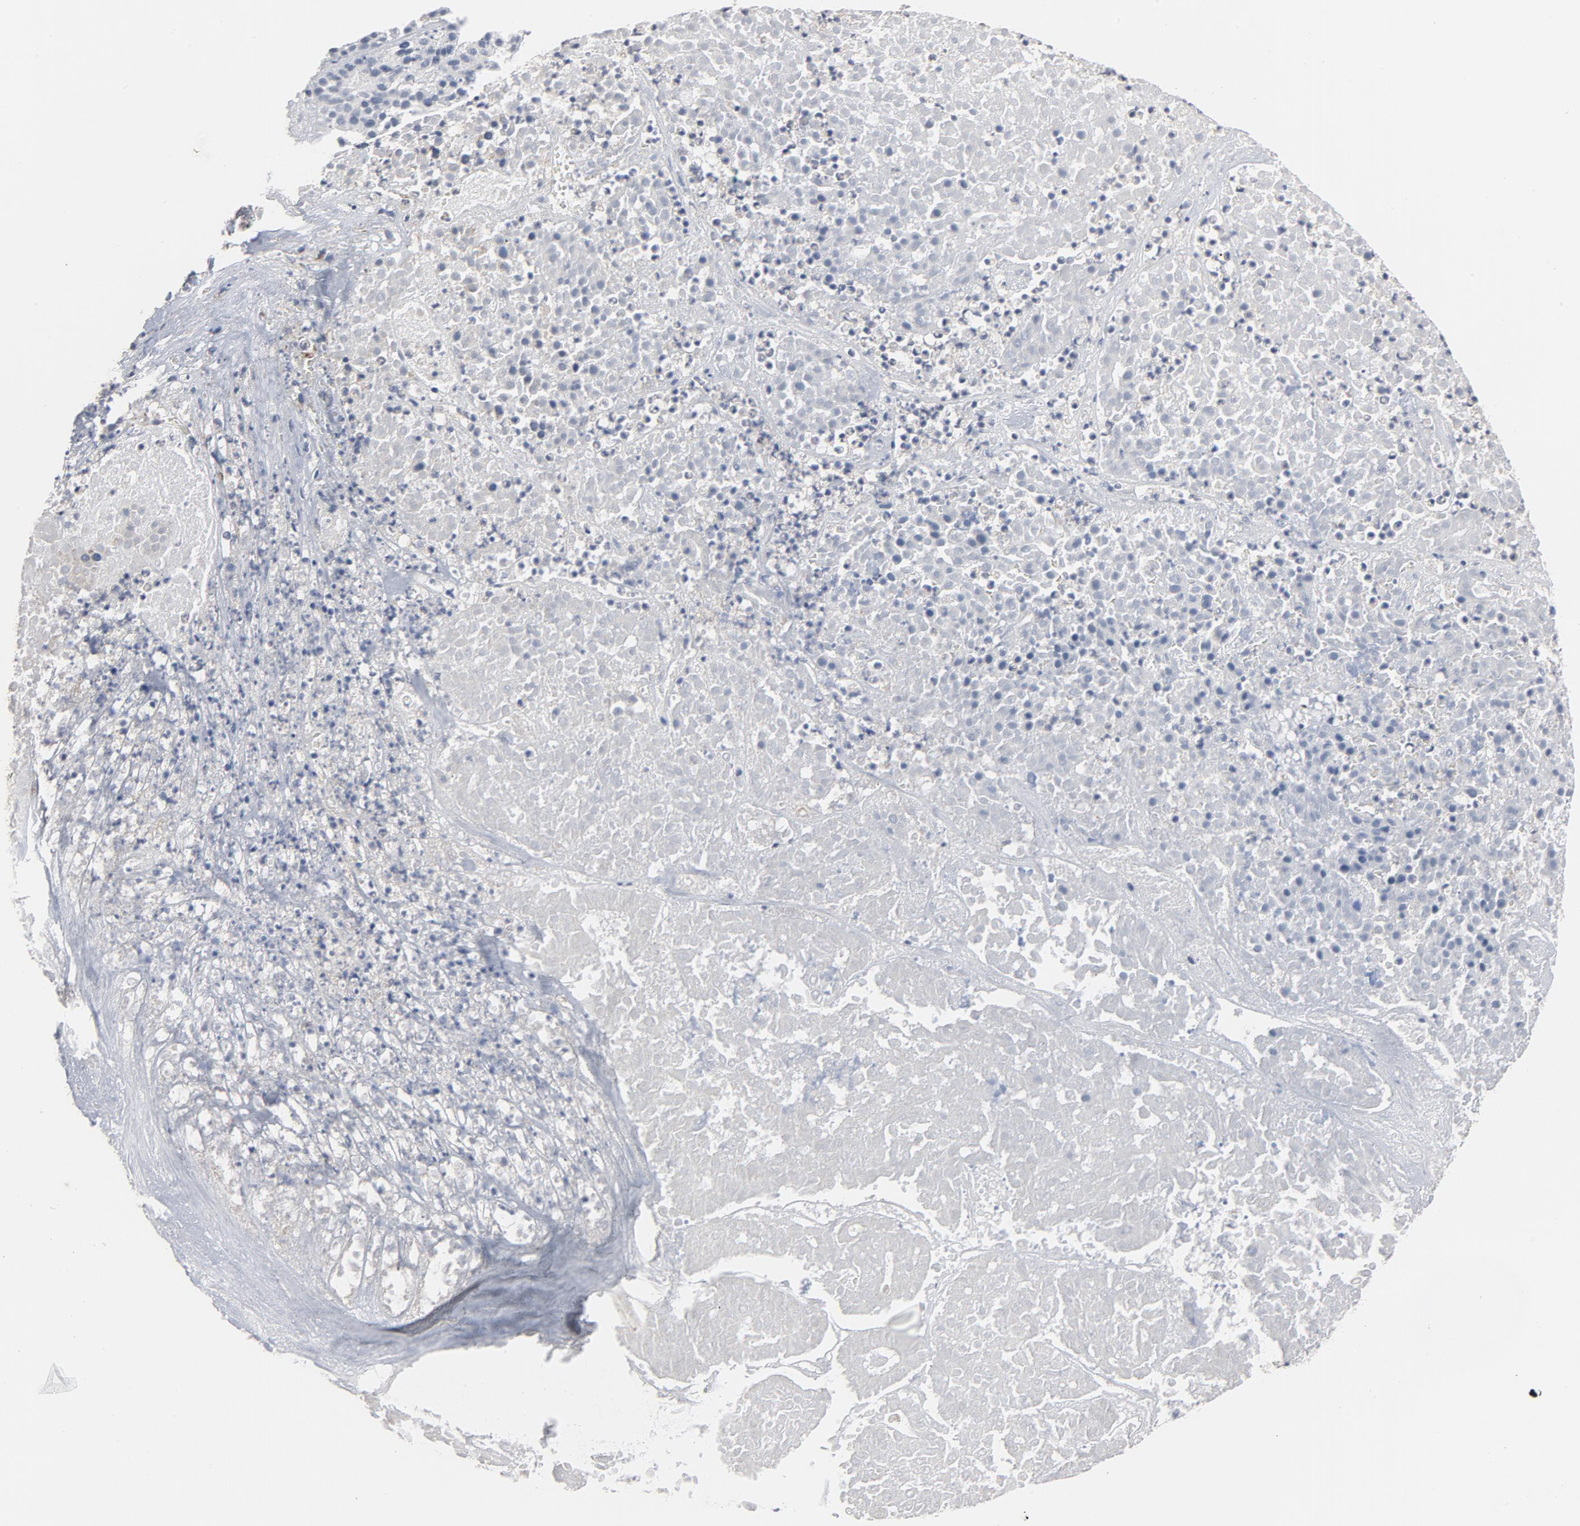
{"staining": {"intensity": "negative", "quantity": "none", "location": "none"}, "tissue": "pancreatic cancer", "cell_type": "Tumor cells", "image_type": "cancer", "snomed": [{"axis": "morphology", "description": "Adenocarcinoma, NOS"}, {"axis": "topography", "description": "Pancreas"}], "caption": "Immunohistochemistry image of neoplastic tissue: pancreatic cancer (adenocarcinoma) stained with DAB displays no significant protein staining in tumor cells.", "gene": "GNG2", "patient": {"sex": "male", "age": 50}}